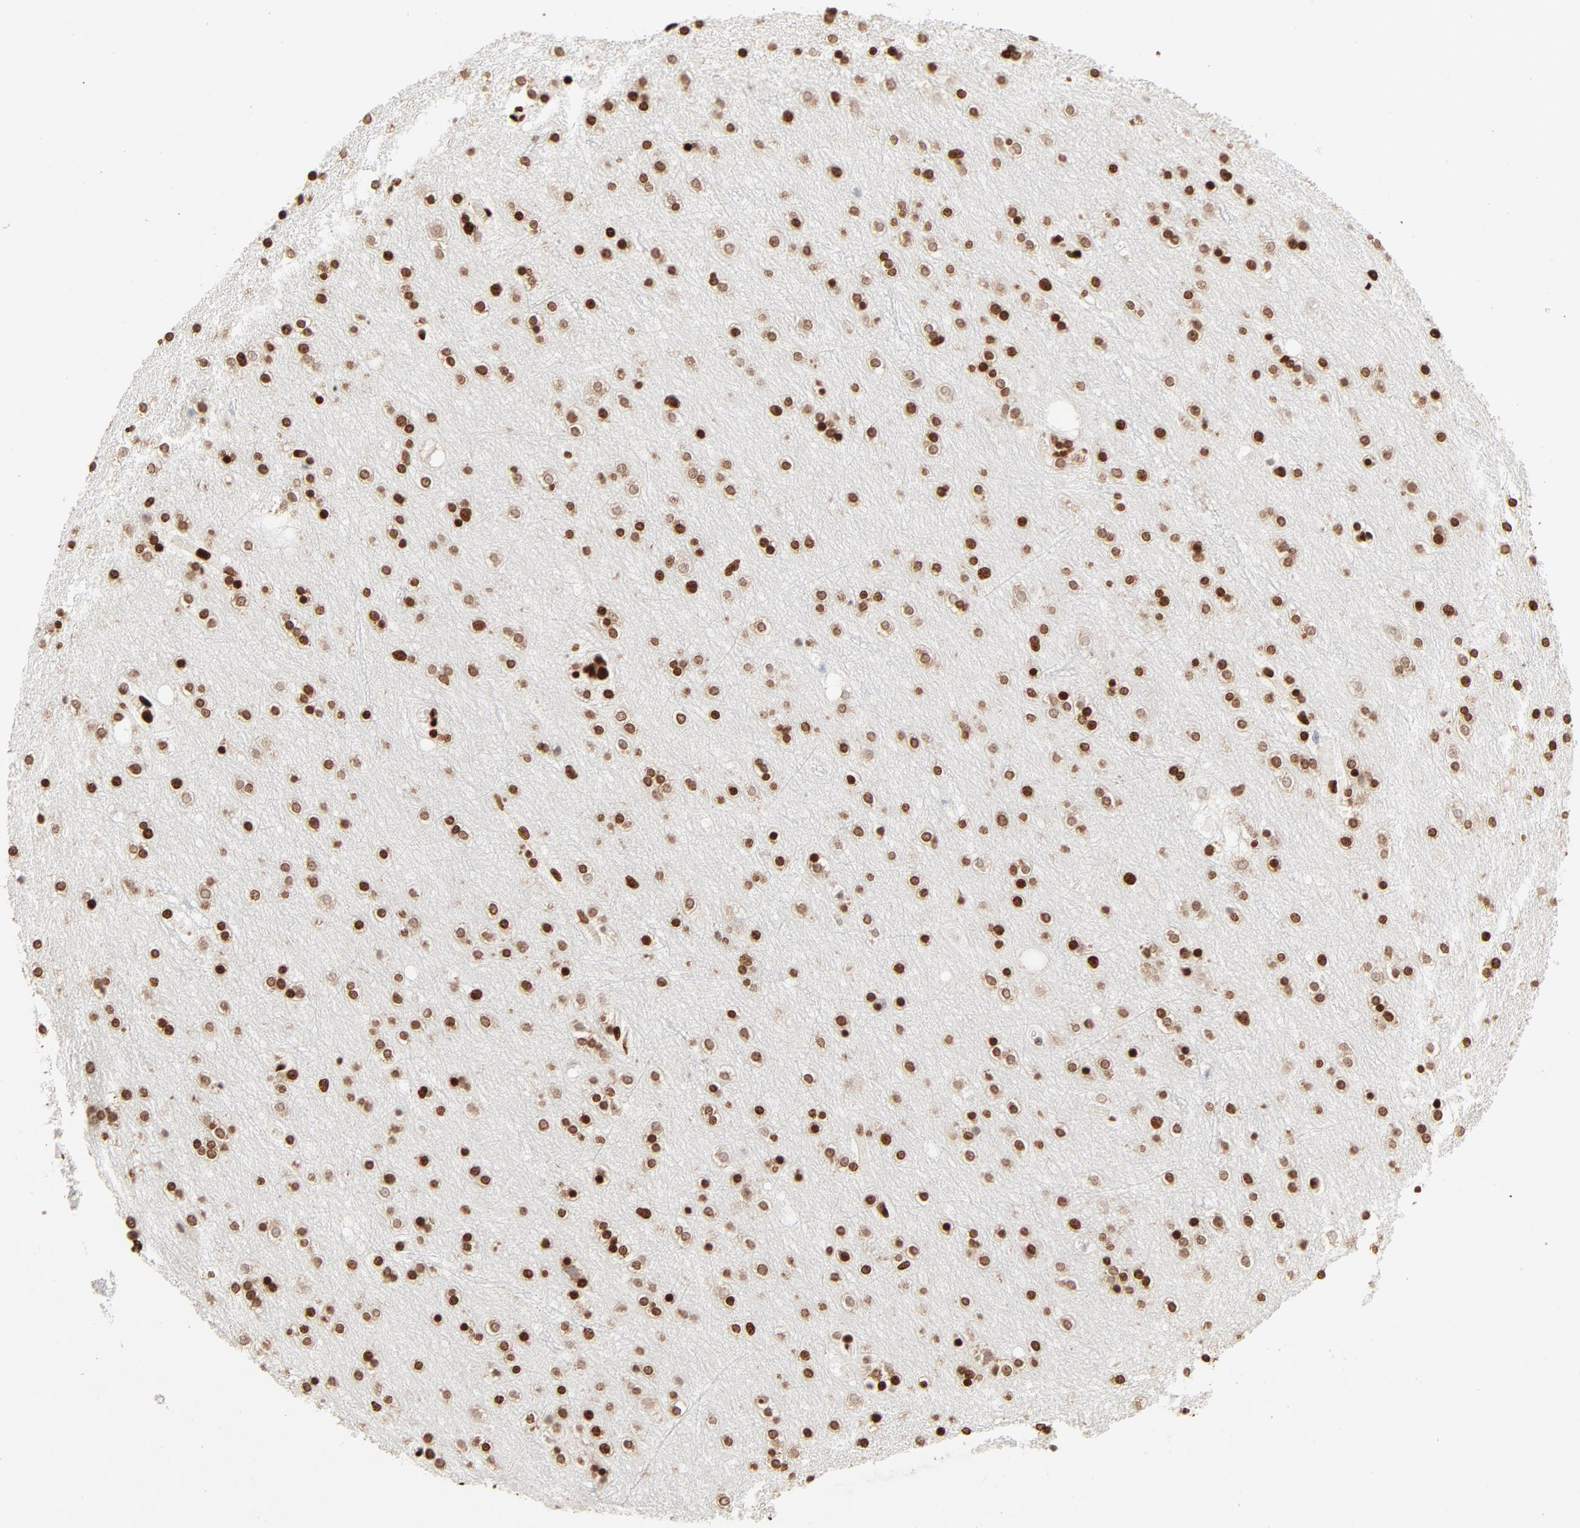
{"staining": {"intensity": "moderate", "quantity": ">75%", "location": "nuclear"}, "tissue": "cerebral cortex", "cell_type": "Endothelial cells", "image_type": "normal", "snomed": [{"axis": "morphology", "description": "Normal tissue, NOS"}, {"axis": "topography", "description": "Cerebral cortex"}], "caption": "Immunohistochemistry of unremarkable human cerebral cortex displays medium levels of moderate nuclear staining in approximately >75% of endothelial cells.", "gene": "HMGB1", "patient": {"sex": "female", "age": 54}}